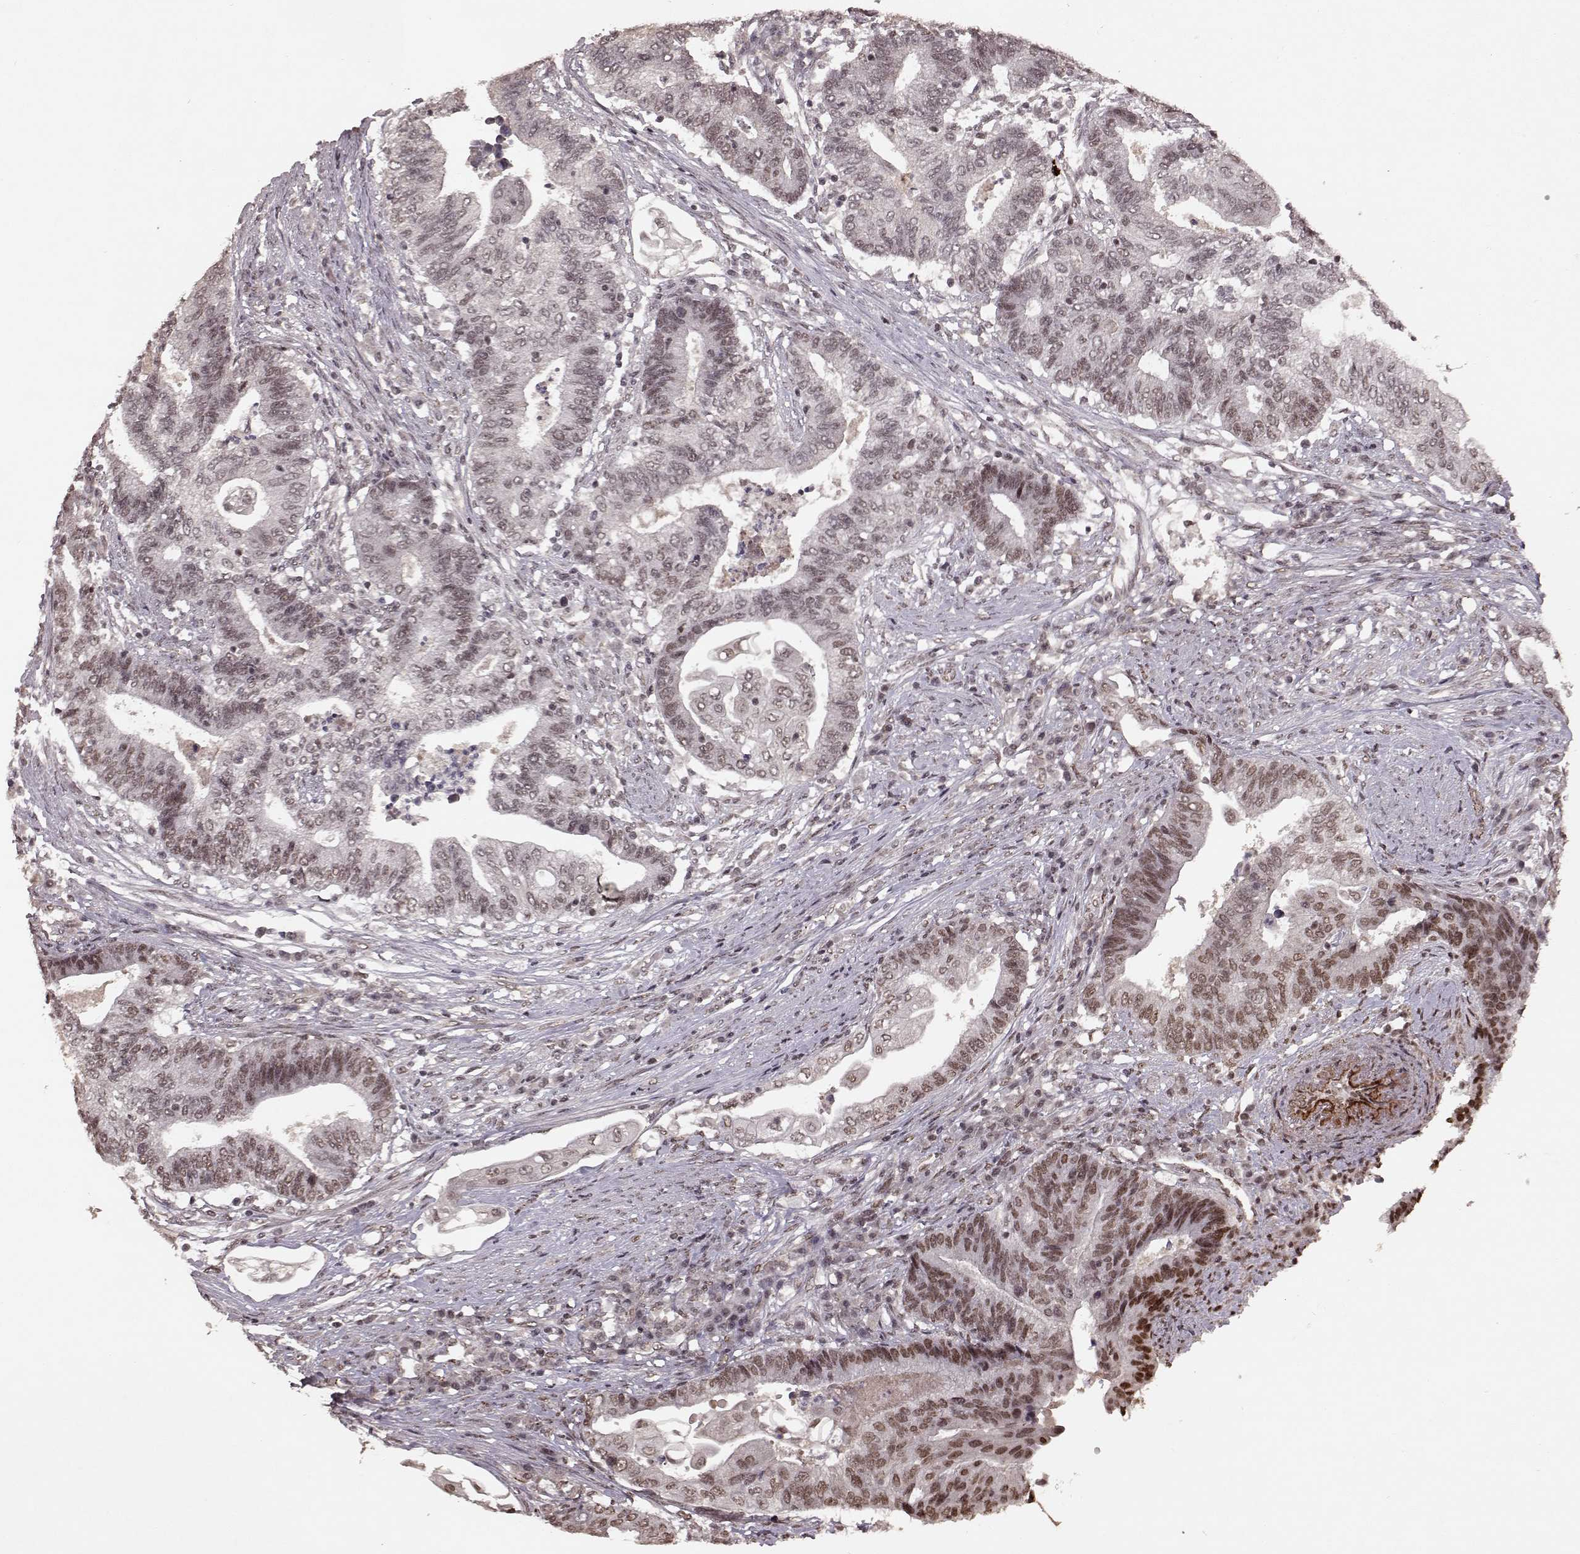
{"staining": {"intensity": "moderate", "quantity": "<25%", "location": "nuclear"}, "tissue": "endometrial cancer", "cell_type": "Tumor cells", "image_type": "cancer", "snomed": [{"axis": "morphology", "description": "Adenocarcinoma, NOS"}, {"axis": "topography", "description": "Uterus"}, {"axis": "topography", "description": "Endometrium"}], "caption": "IHC micrograph of human adenocarcinoma (endometrial) stained for a protein (brown), which displays low levels of moderate nuclear positivity in about <25% of tumor cells.", "gene": "RRAGD", "patient": {"sex": "female", "age": 54}}